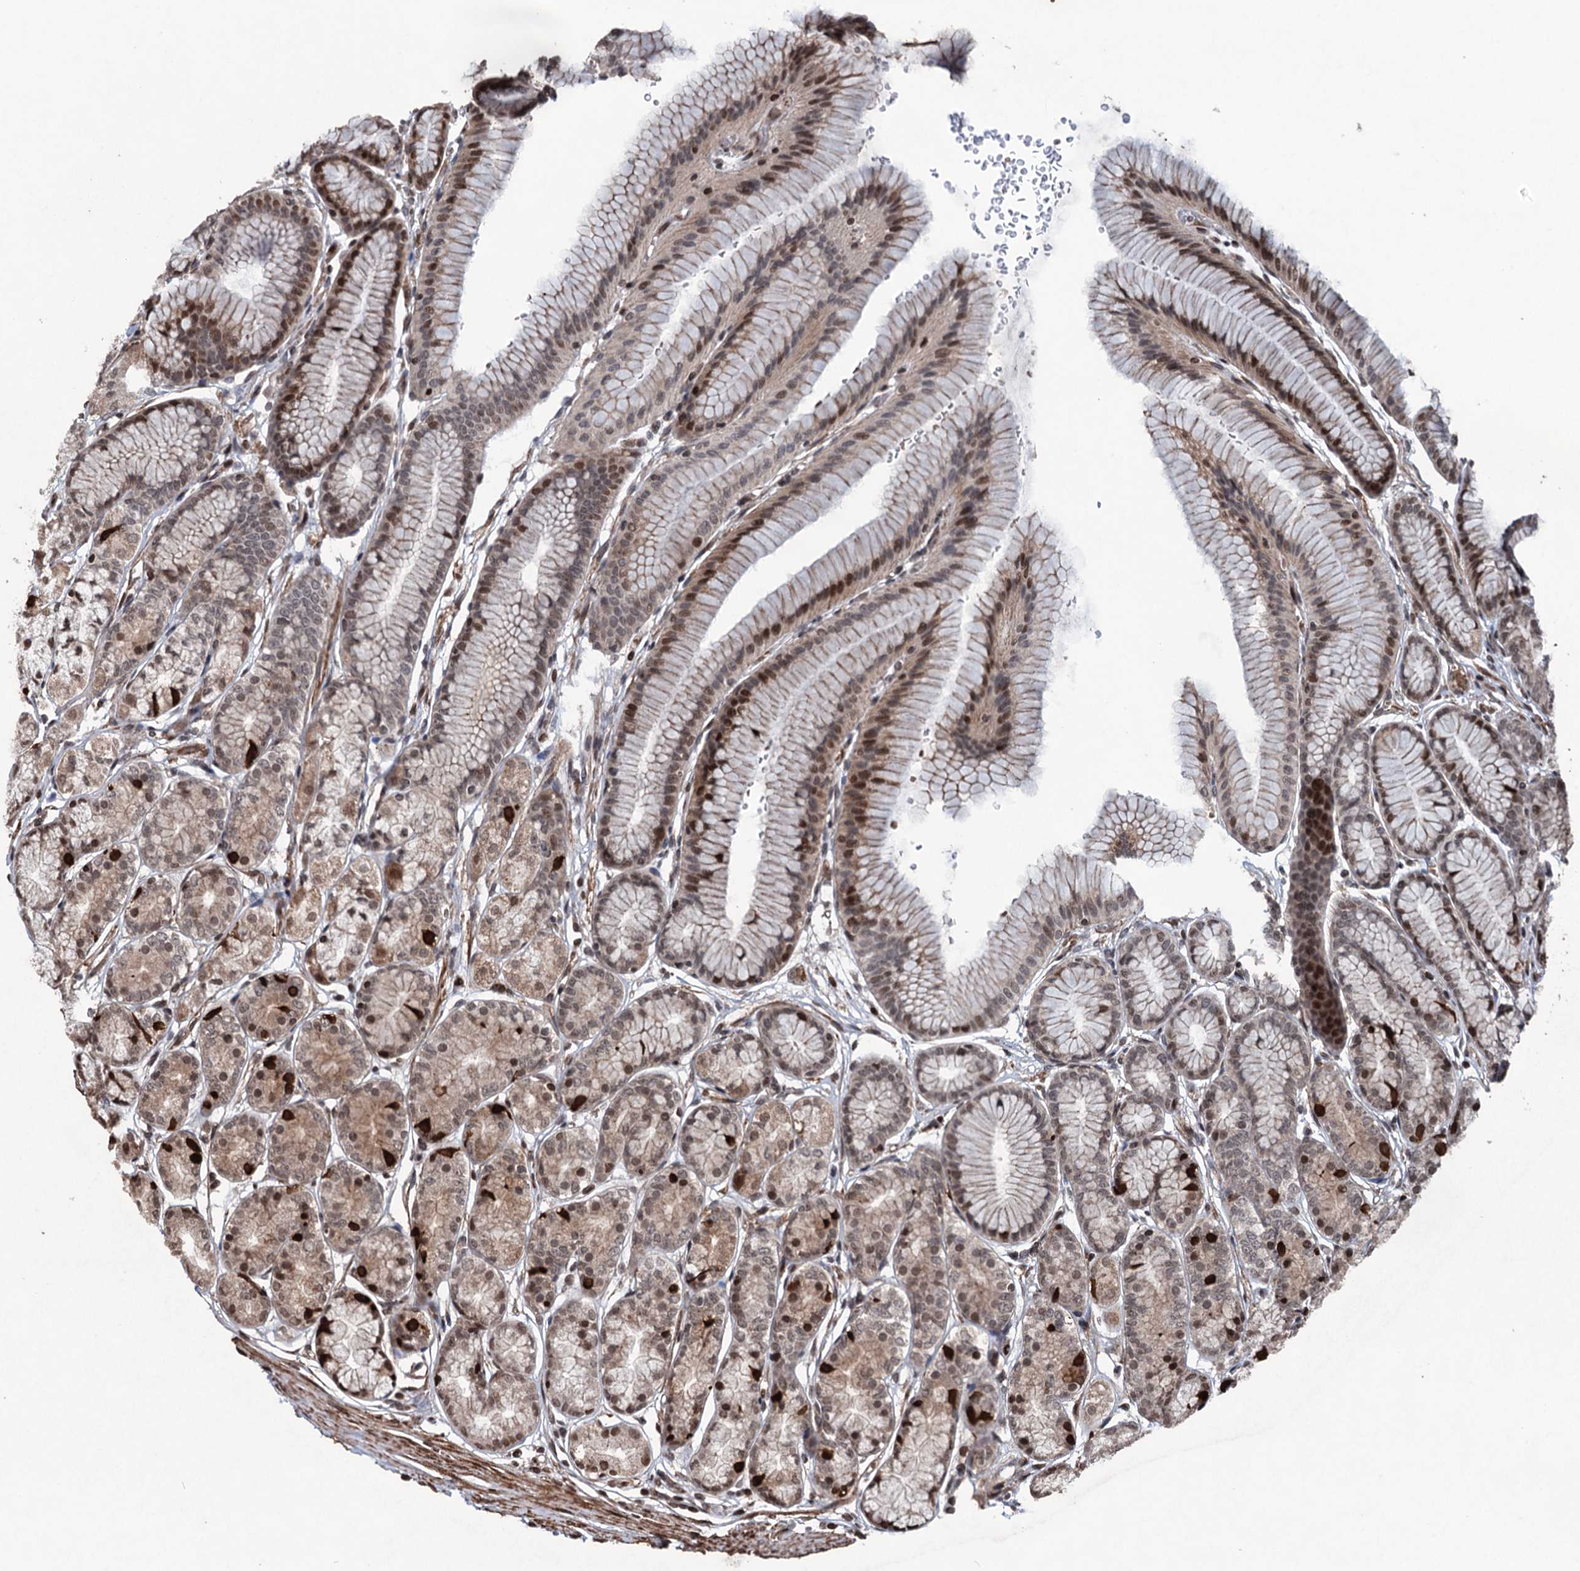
{"staining": {"intensity": "strong", "quantity": ">75%", "location": "cytoplasmic/membranous,nuclear"}, "tissue": "stomach", "cell_type": "Glandular cells", "image_type": "normal", "snomed": [{"axis": "morphology", "description": "Normal tissue, NOS"}, {"axis": "morphology", "description": "Adenocarcinoma, NOS"}, {"axis": "morphology", "description": "Adenocarcinoma, High grade"}, {"axis": "topography", "description": "Stomach, upper"}, {"axis": "topography", "description": "Stomach"}], "caption": "A high amount of strong cytoplasmic/membranous,nuclear positivity is seen in about >75% of glandular cells in normal stomach. The staining was performed using DAB to visualize the protein expression in brown, while the nuclei were stained in blue with hematoxylin (Magnification: 20x).", "gene": "EYA4", "patient": {"sex": "female", "age": 65}}